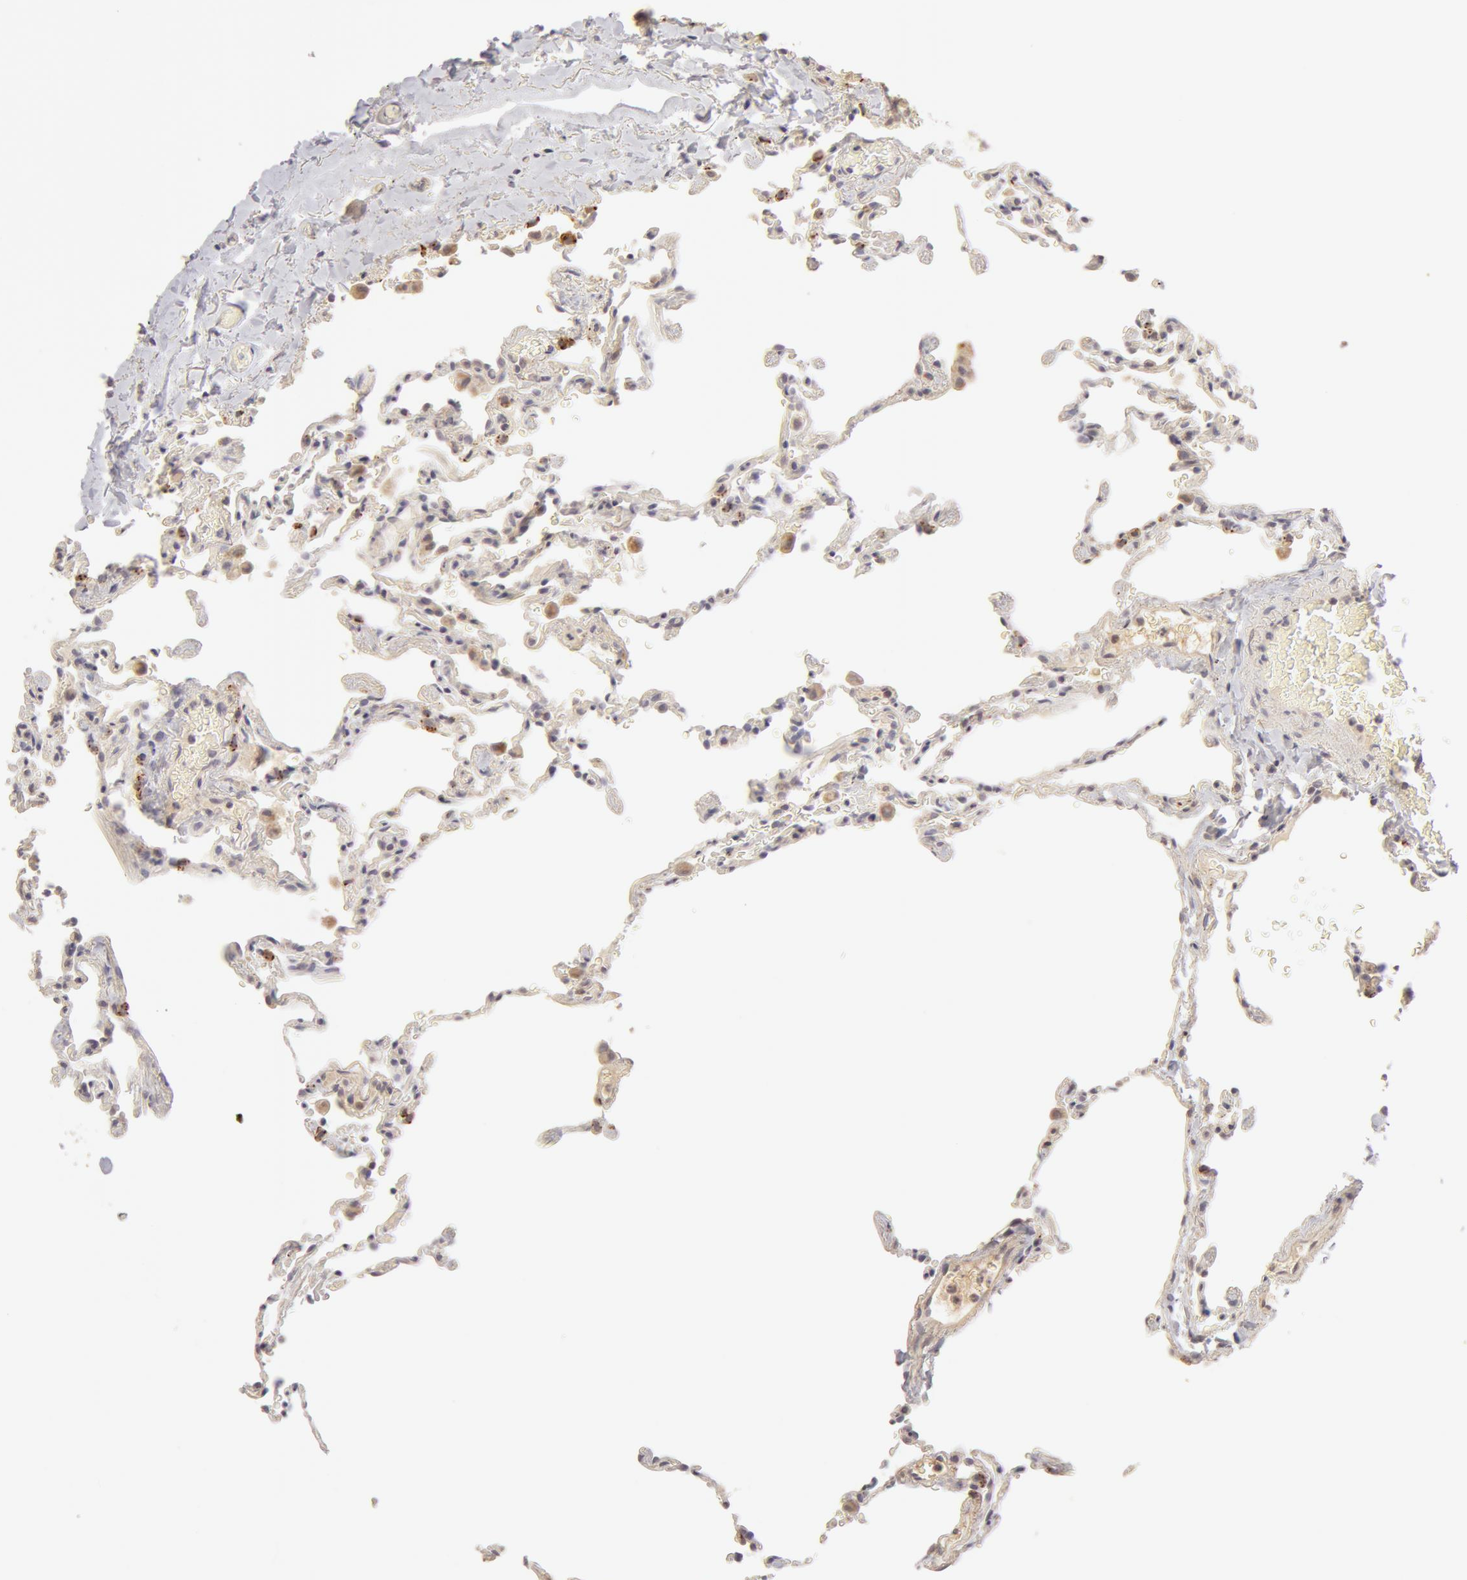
{"staining": {"intensity": "moderate", "quantity": "<25%", "location": "cytoplasmic/membranous"}, "tissue": "lung", "cell_type": "Alveolar cells", "image_type": "normal", "snomed": [{"axis": "morphology", "description": "Normal tissue, NOS"}, {"axis": "topography", "description": "Lung"}], "caption": "Moderate cytoplasmic/membranous staining is identified in approximately <25% of alveolar cells in normal lung. Ihc stains the protein of interest in brown and the nuclei are stained blue.", "gene": "ADPRH", "patient": {"sex": "female", "age": 61}}